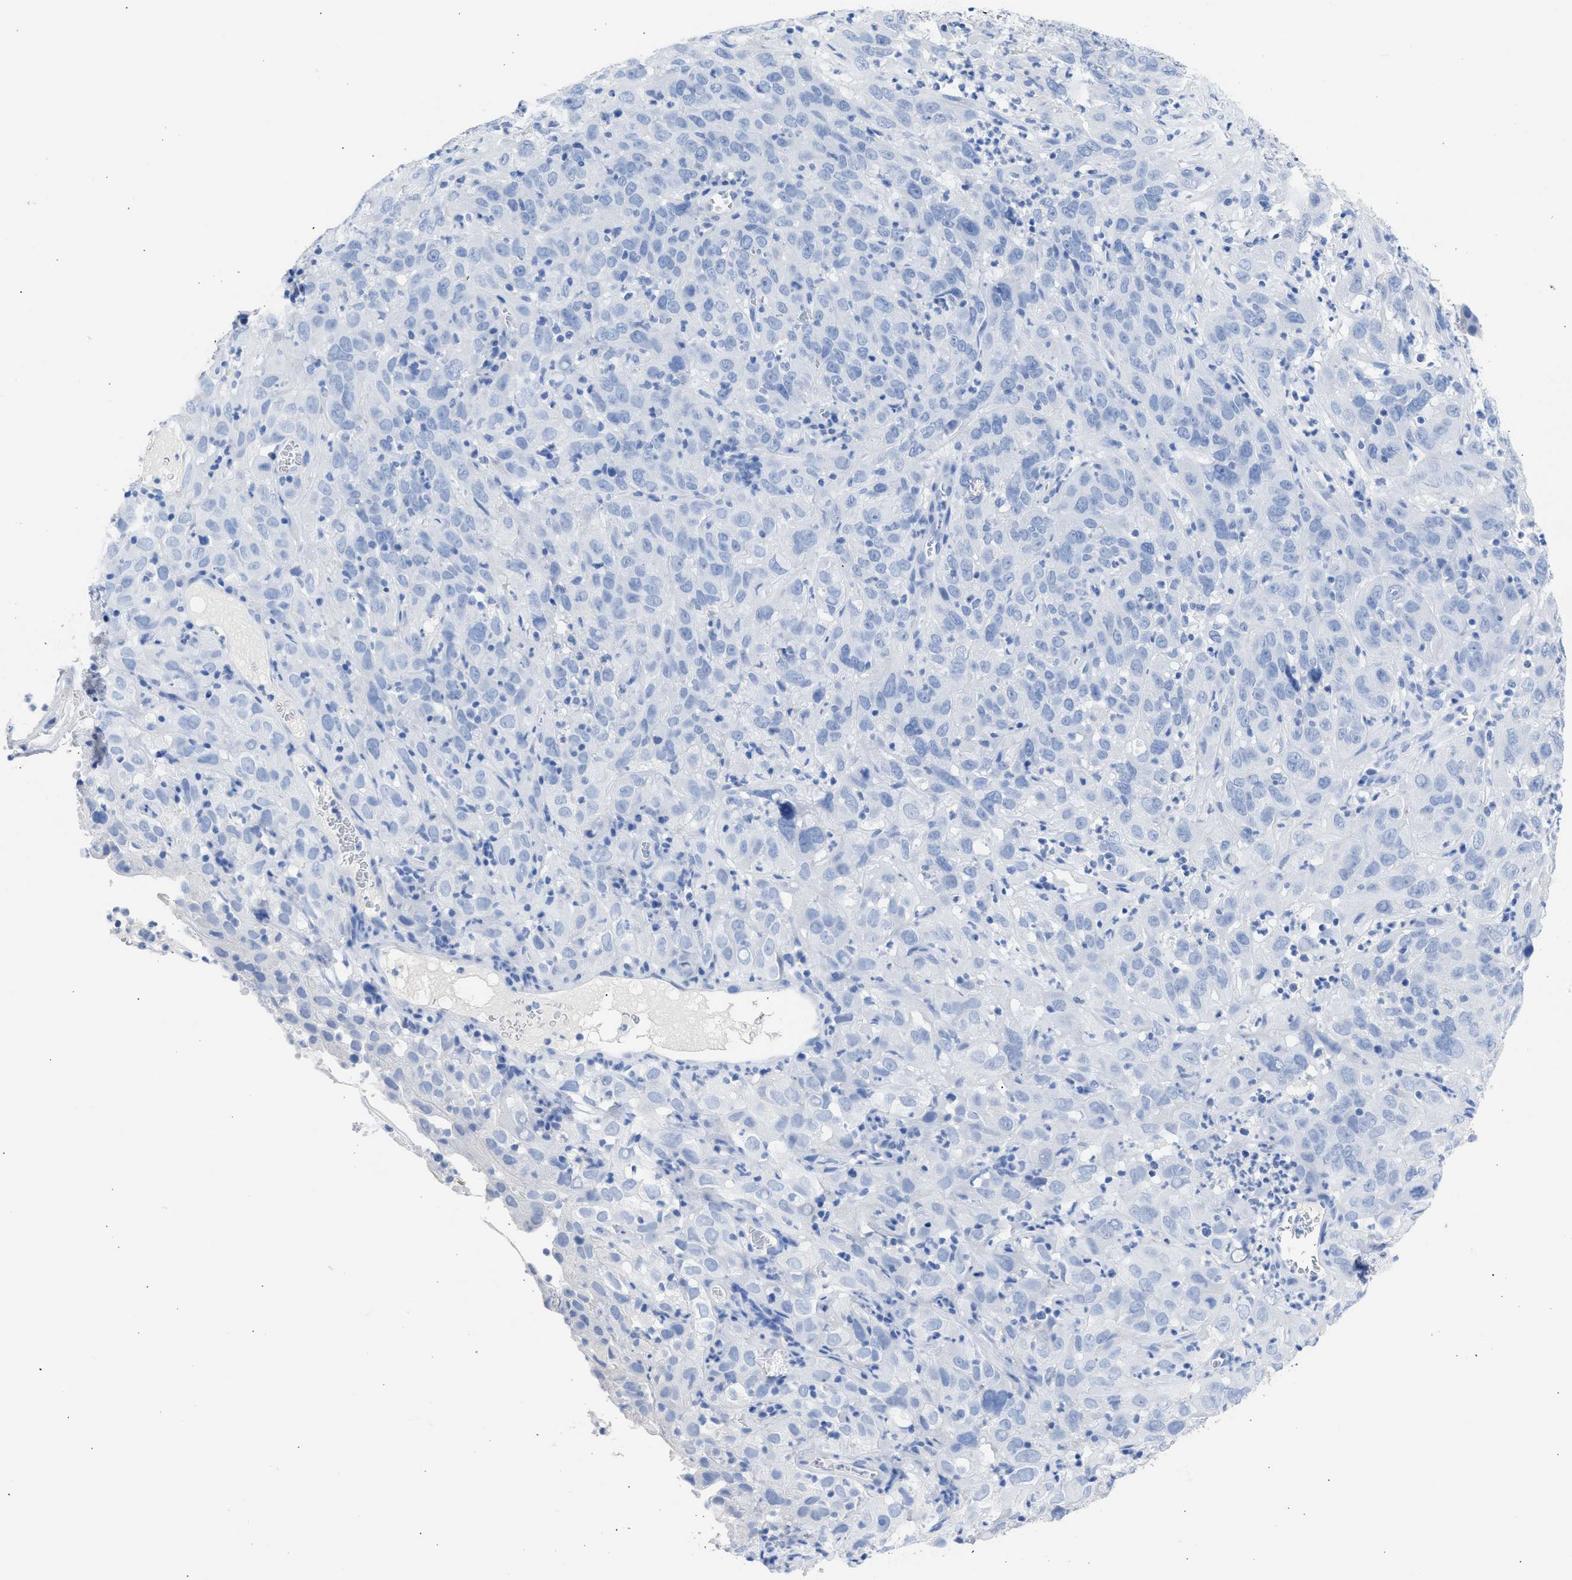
{"staining": {"intensity": "negative", "quantity": "none", "location": "none"}, "tissue": "cervical cancer", "cell_type": "Tumor cells", "image_type": "cancer", "snomed": [{"axis": "morphology", "description": "Squamous cell carcinoma, NOS"}, {"axis": "topography", "description": "Cervix"}], "caption": "This is an immunohistochemistry (IHC) histopathology image of human cervical squamous cell carcinoma. There is no expression in tumor cells.", "gene": "NCAM1", "patient": {"sex": "female", "age": 32}}